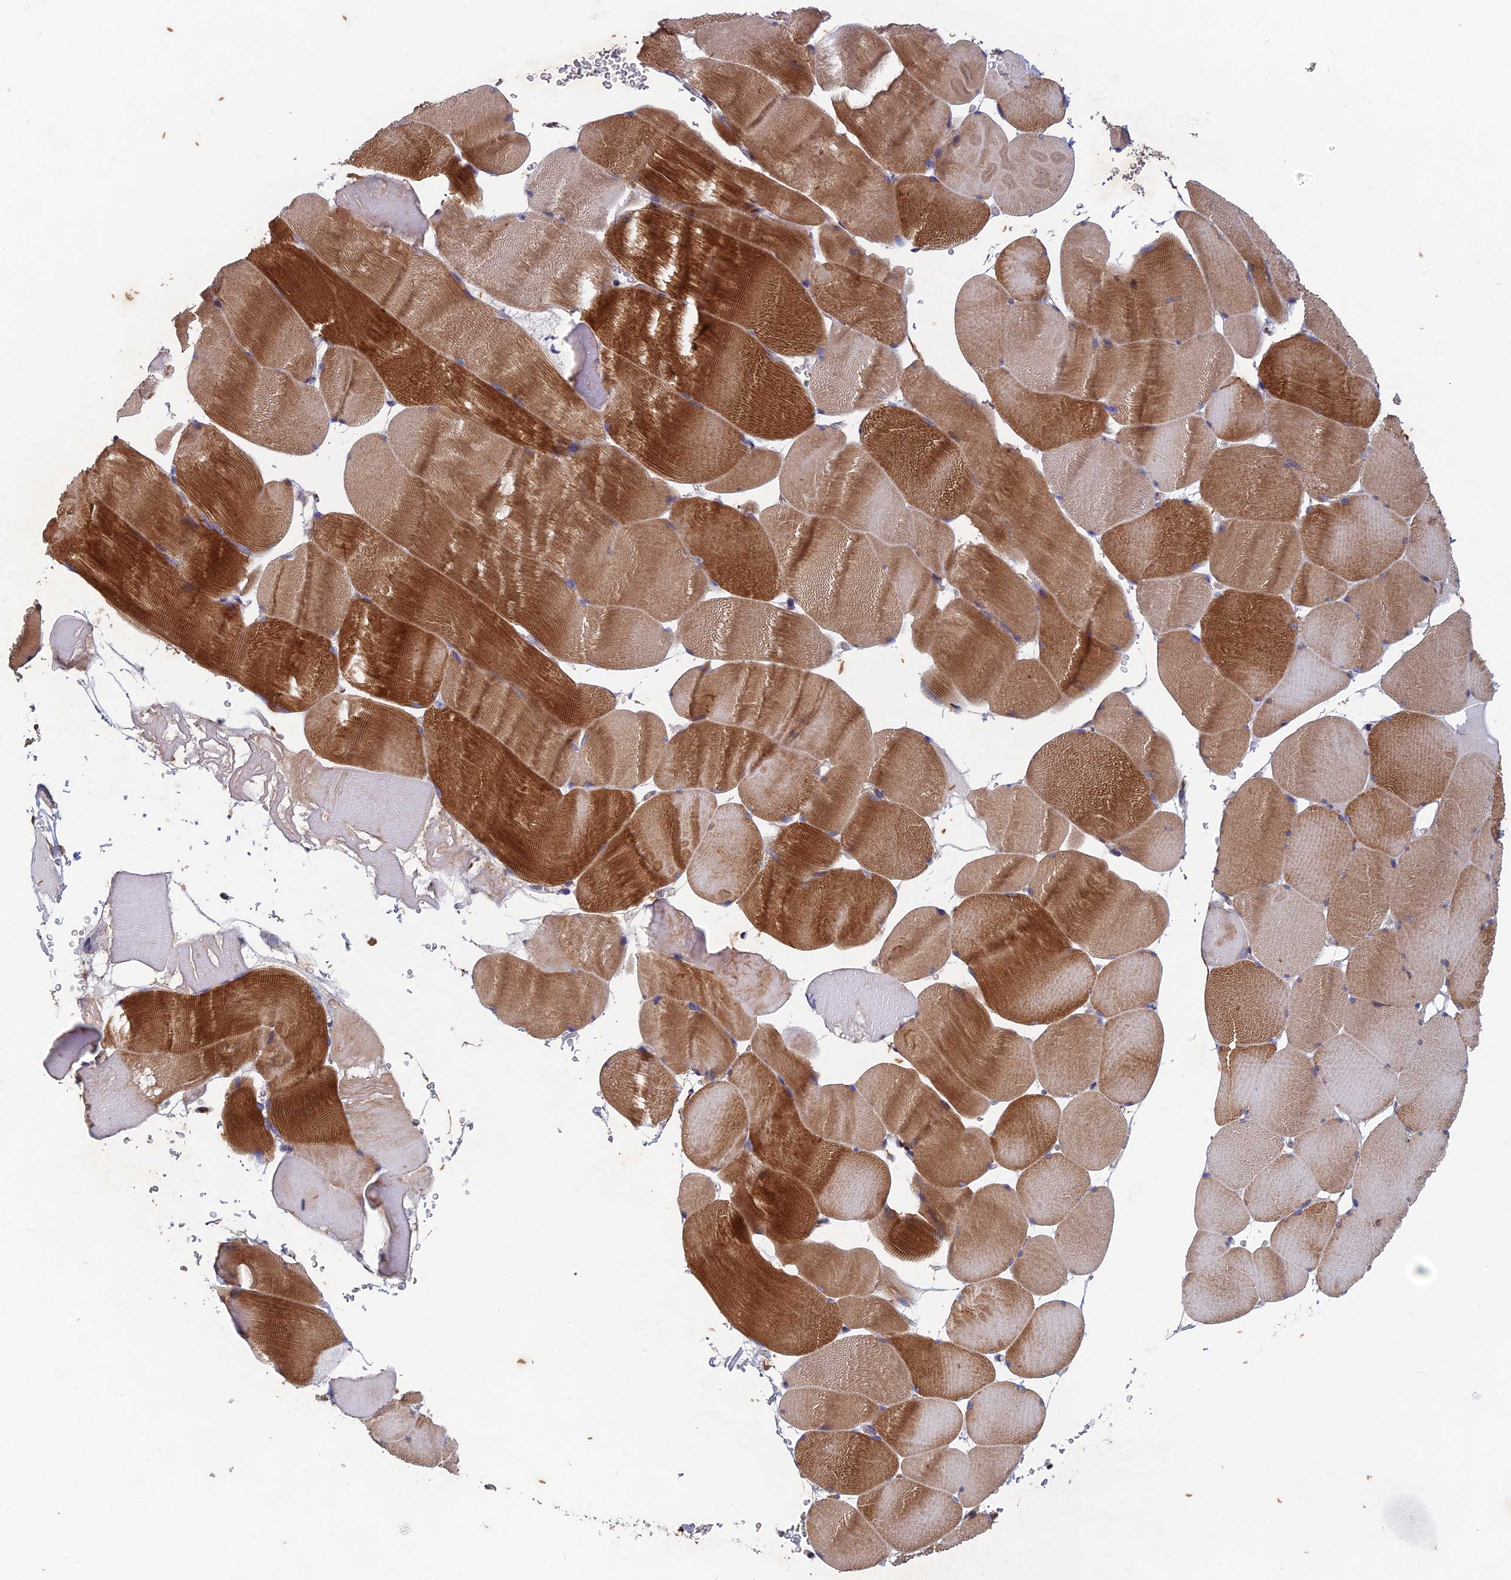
{"staining": {"intensity": "moderate", "quantity": ">75%", "location": "cytoplasmic/membranous"}, "tissue": "skeletal muscle", "cell_type": "Myocytes", "image_type": "normal", "snomed": [{"axis": "morphology", "description": "Normal tissue, NOS"}, {"axis": "topography", "description": "Skeletal muscle"}], "caption": "This photomicrograph demonstrates immunohistochemistry staining of normal skeletal muscle, with medium moderate cytoplasmic/membranous expression in approximately >75% of myocytes.", "gene": "AP4S1", "patient": {"sex": "male", "age": 62}}